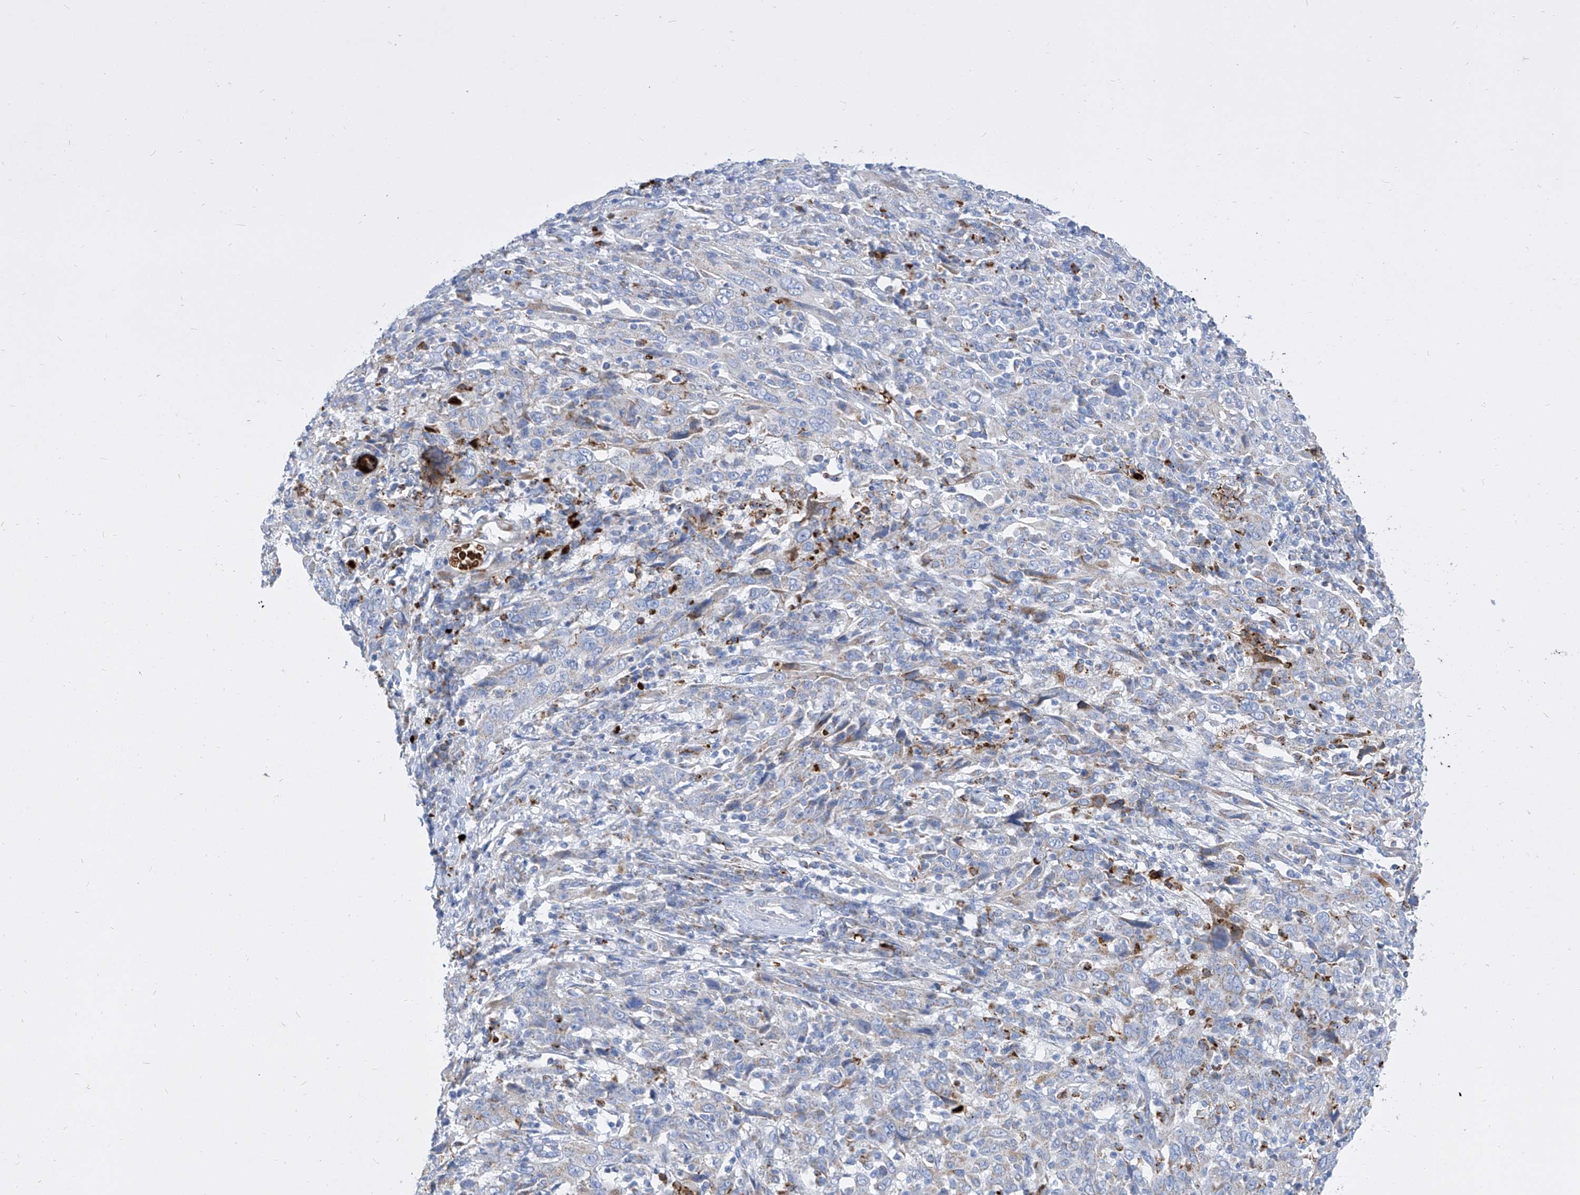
{"staining": {"intensity": "negative", "quantity": "none", "location": "none"}, "tissue": "cervical cancer", "cell_type": "Tumor cells", "image_type": "cancer", "snomed": [{"axis": "morphology", "description": "Squamous cell carcinoma, NOS"}, {"axis": "topography", "description": "Cervix"}], "caption": "Squamous cell carcinoma (cervical) stained for a protein using immunohistochemistry (IHC) displays no positivity tumor cells.", "gene": "COQ3", "patient": {"sex": "female", "age": 46}}